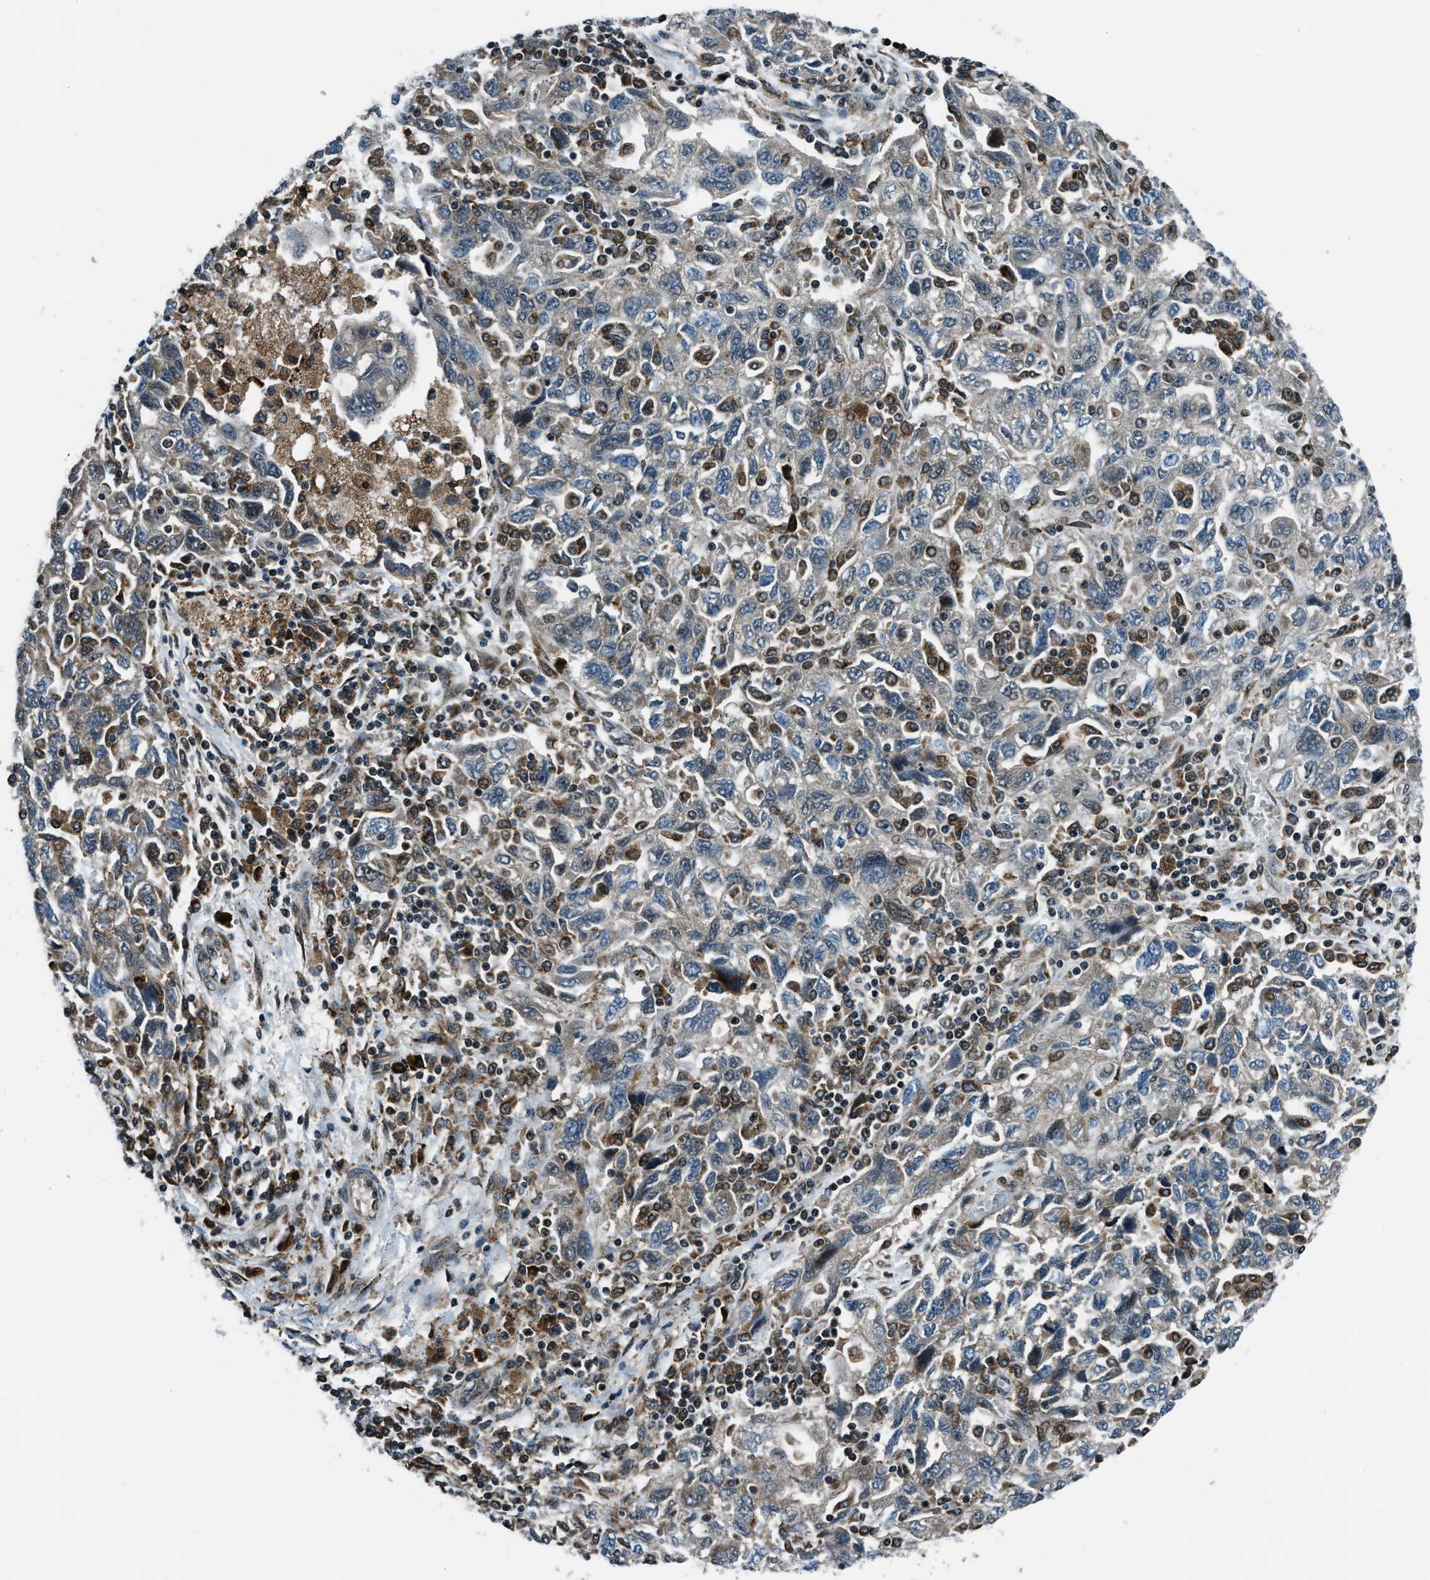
{"staining": {"intensity": "weak", "quantity": "25%-75%", "location": "cytoplasmic/membranous"}, "tissue": "ovarian cancer", "cell_type": "Tumor cells", "image_type": "cancer", "snomed": [{"axis": "morphology", "description": "Carcinoma, NOS"}, {"axis": "morphology", "description": "Cystadenocarcinoma, serous, NOS"}, {"axis": "topography", "description": "Ovary"}], "caption": "Brown immunohistochemical staining in human carcinoma (ovarian) displays weak cytoplasmic/membranous positivity in approximately 25%-75% of tumor cells.", "gene": "ACTL9", "patient": {"sex": "female", "age": 69}}